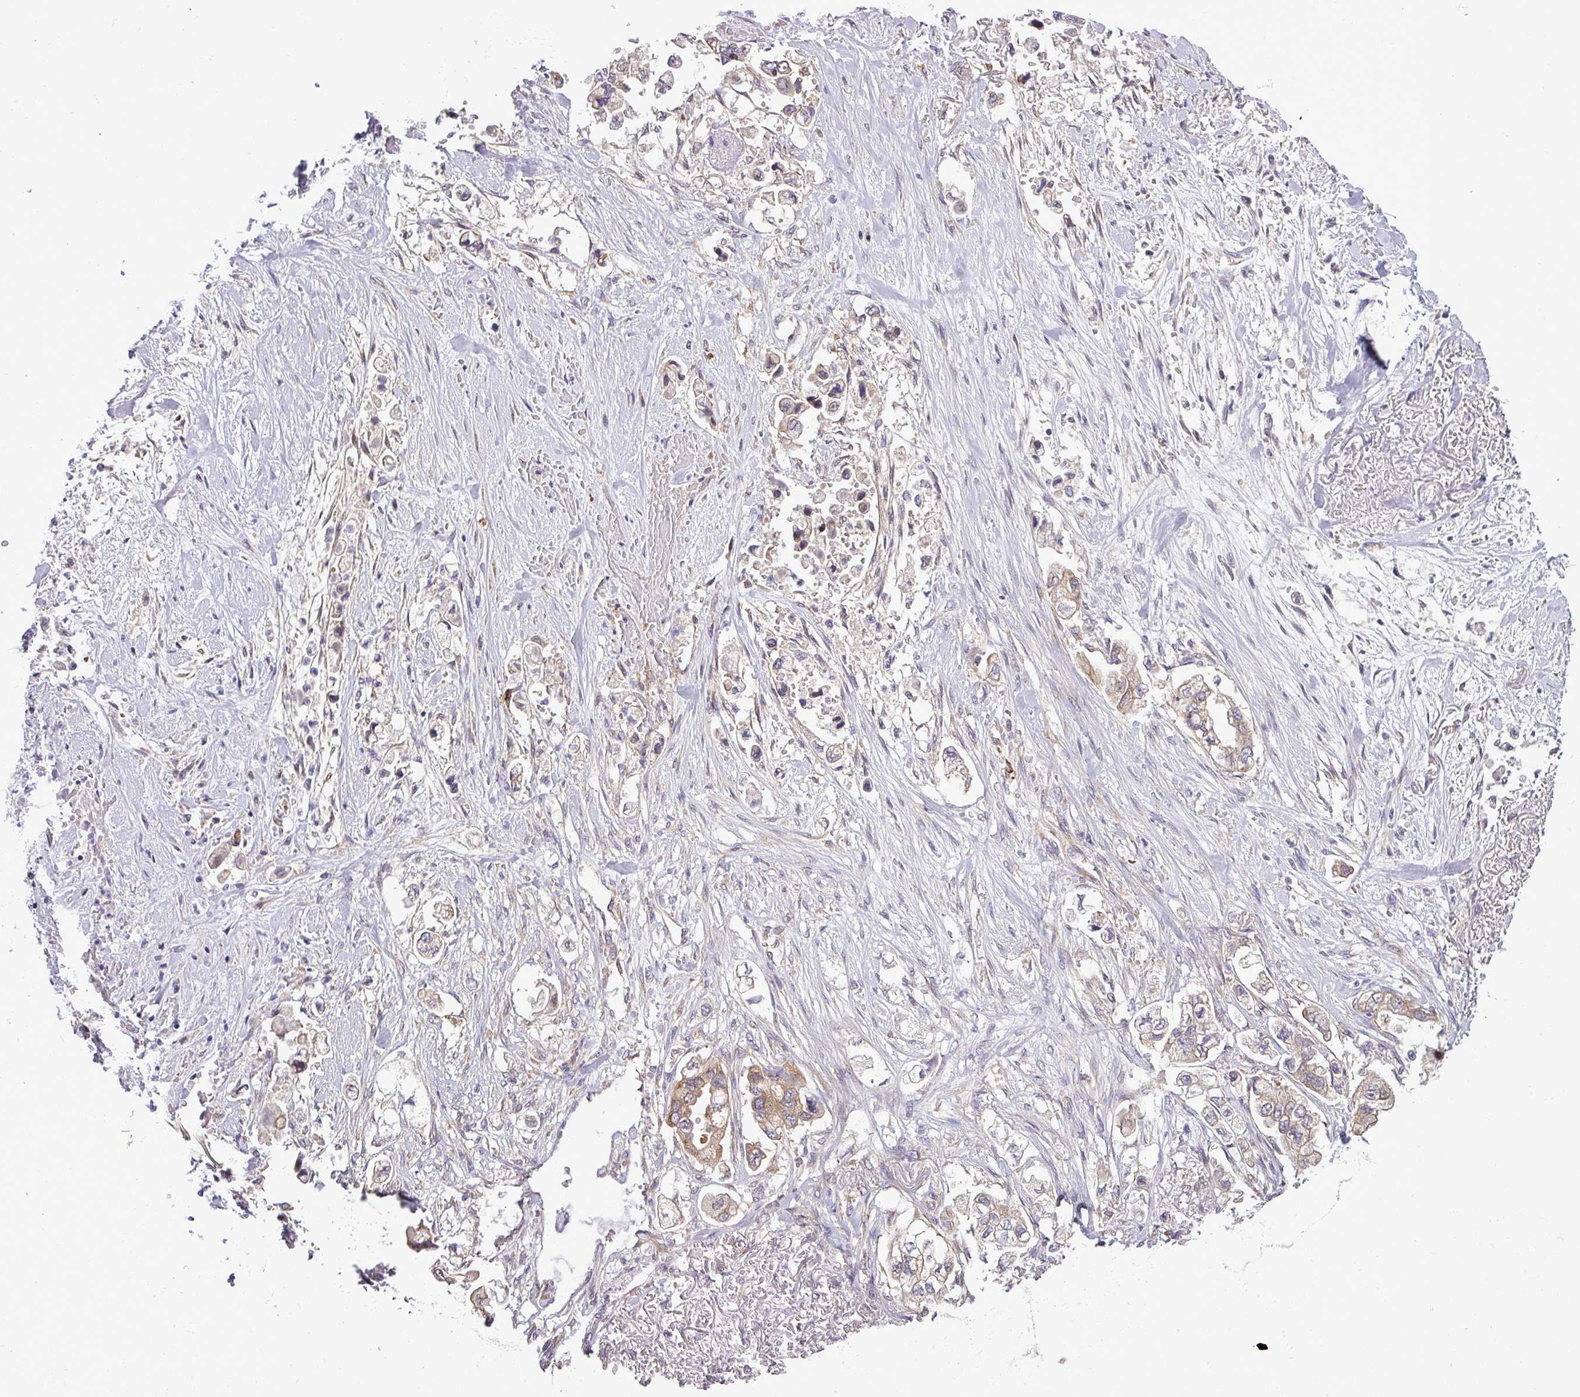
{"staining": {"intensity": "moderate", "quantity": ">75%", "location": "cytoplasmic/membranous"}, "tissue": "stomach cancer", "cell_type": "Tumor cells", "image_type": "cancer", "snomed": [{"axis": "morphology", "description": "Adenocarcinoma, NOS"}, {"axis": "topography", "description": "Stomach"}], "caption": "Adenocarcinoma (stomach) stained with IHC demonstrates moderate cytoplasmic/membranous staining in approximately >75% of tumor cells.", "gene": "FAM222B", "patient": {"sex": "male", "age": 62}}